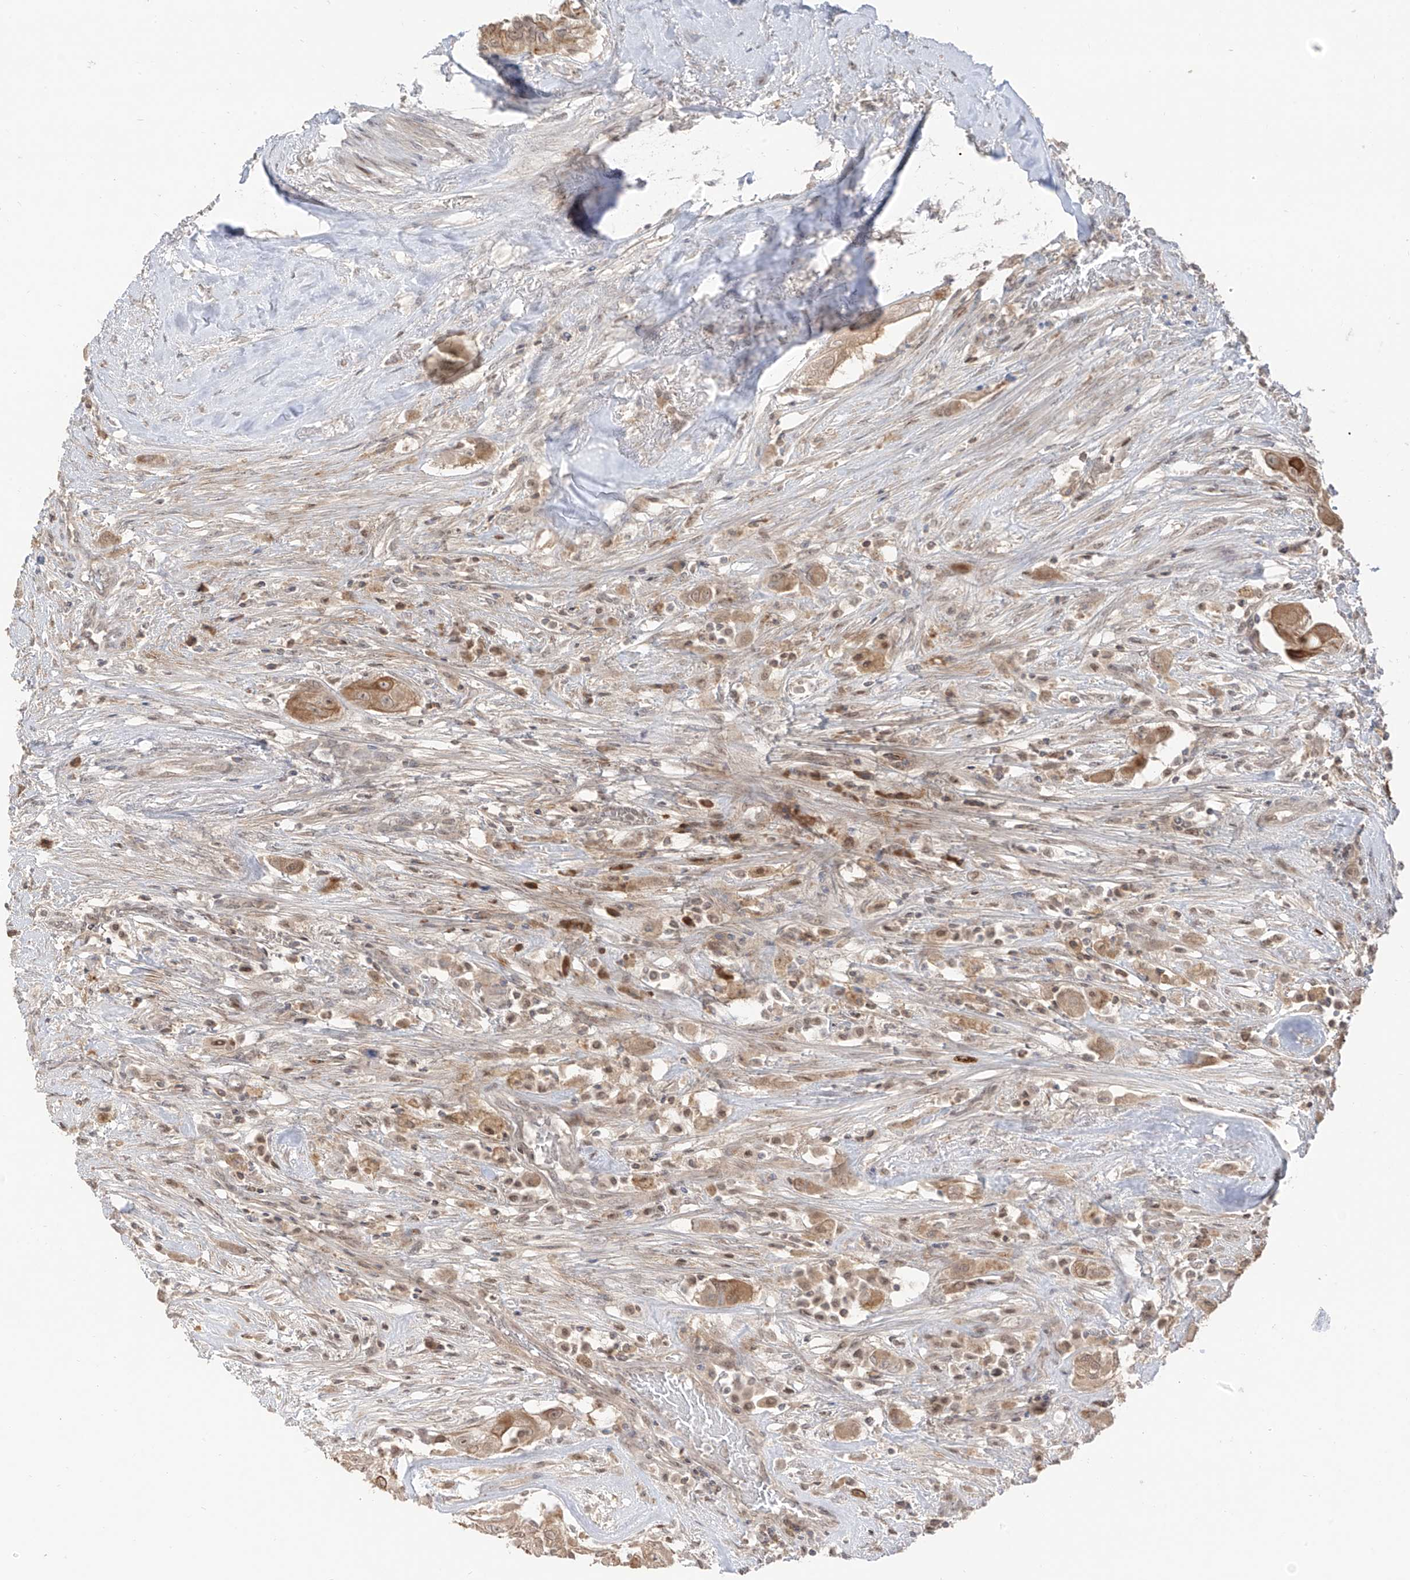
{"staining": {"intensity": "moderate", "quantity": ">75%", "location": "cytoplasmic/membranous"}, "tissue": "thyroid cancer", "cell_type": "Tumor cells", "image_type": "cancer", "snomed": [{"axis": "morphology", "description": "Papillary adenocarcinoma, NOS"}, {"axis": "topography", "description": "Thyroid gland"}], "caption": "Immunohistochemical staining of thyroid cancer demonstrates moderate cytoplasmic/membranous protein expression in approximately >75% of tumor cells. (IHC, brightfield microscopy, high magnification).", "gene": "COLGALT2", "patient": {"sex": "female", "age": 59}}